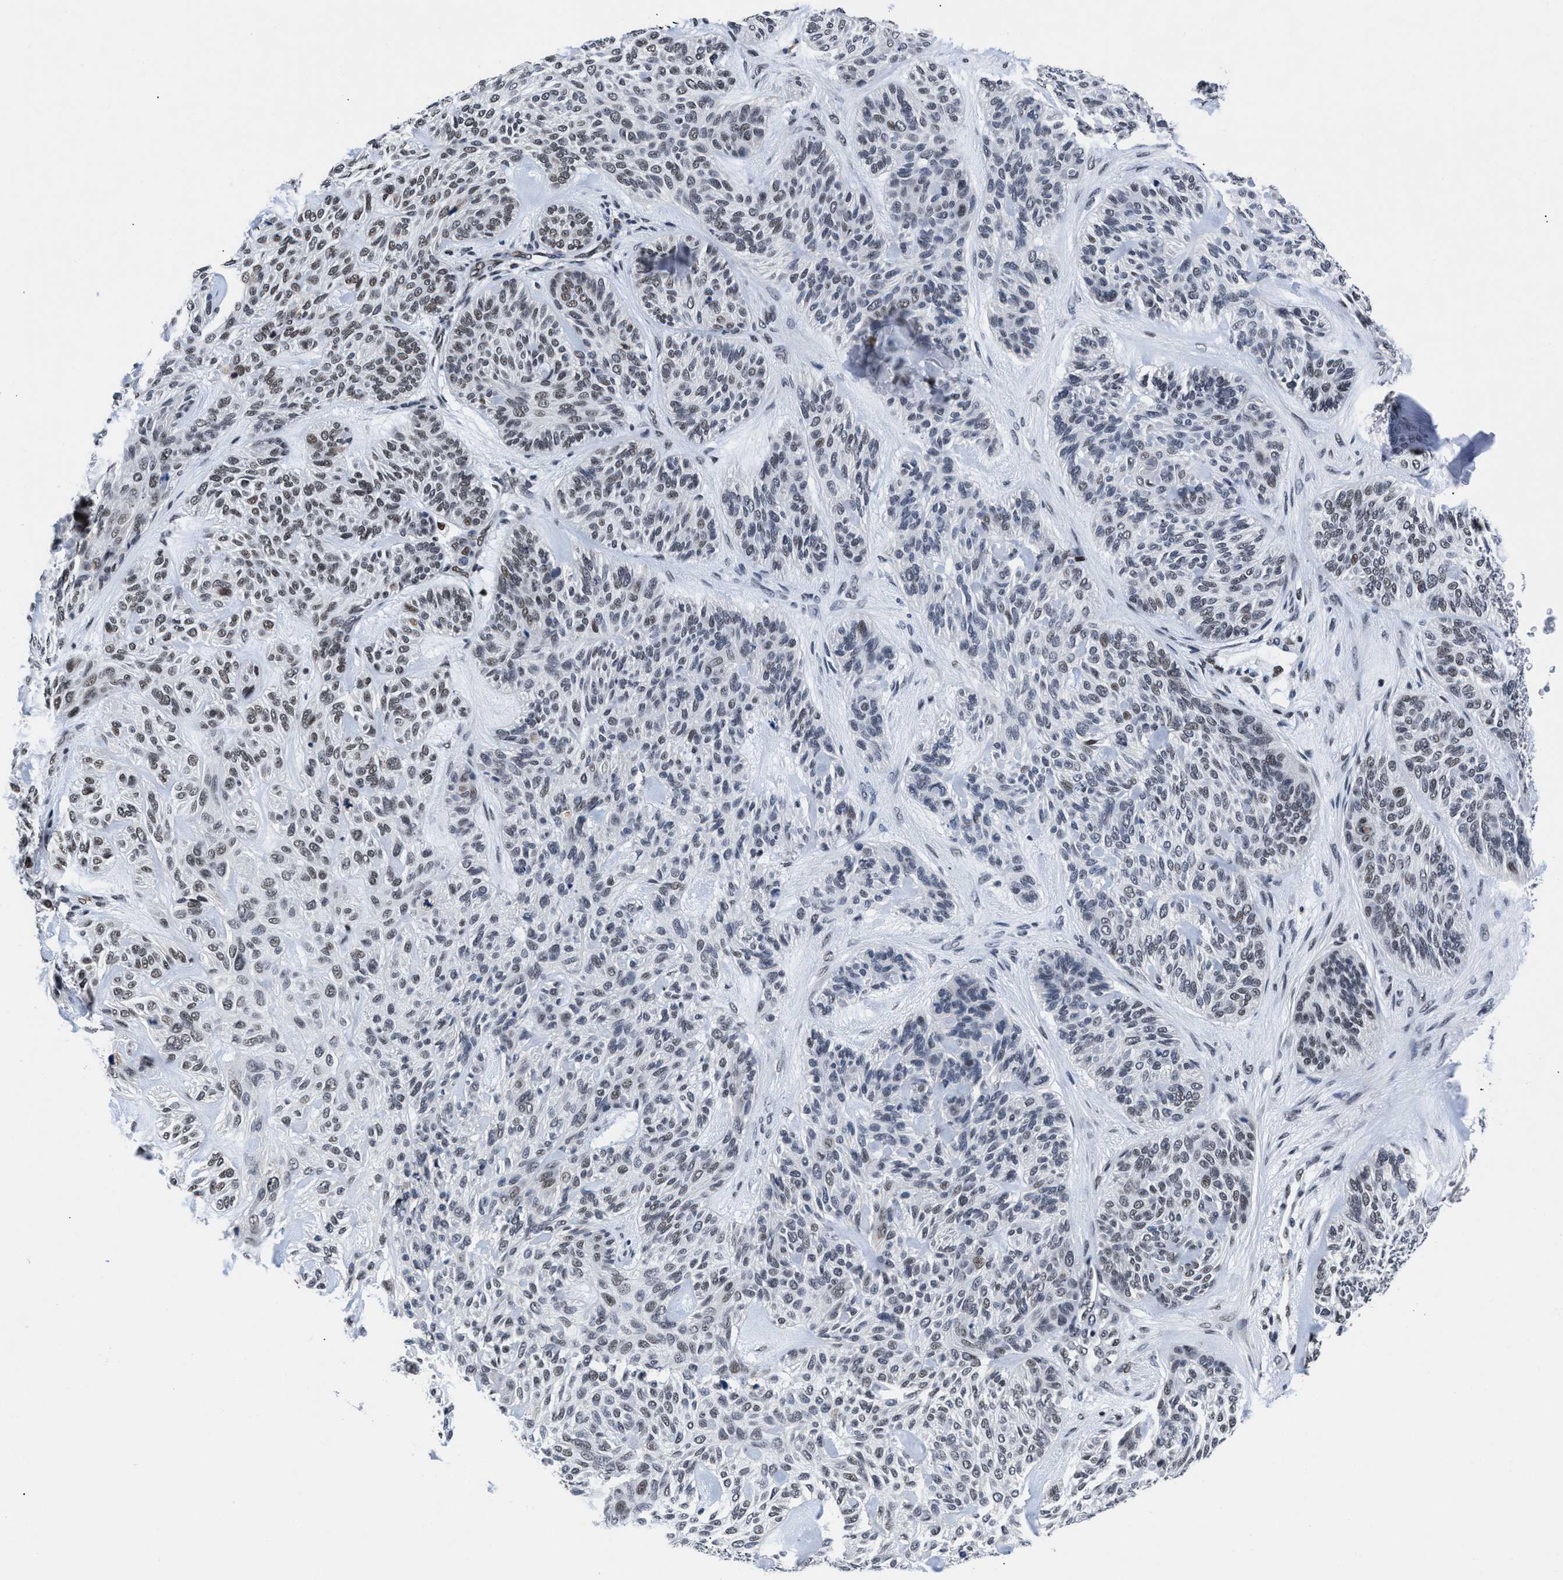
{"staining": {"intensity": "weak", "quantity": "25%-75%", "location": "nuclear"}, "tissue": "skin cancer", "cell_type": "Tumor cells", "image_type": "cancer", "snomed": [{"axis": "morphology", "description": "Basal cell carcinoma"}, {"axis": "topography", "description": "Skin"}], "caption": "Human skin cancer stained with a brown dye exhibits weak nuclear positive expression in about 25%-75% of tumor cells.", "gene": "WDR81", "patient": {"sex": "male", "age": 55}}